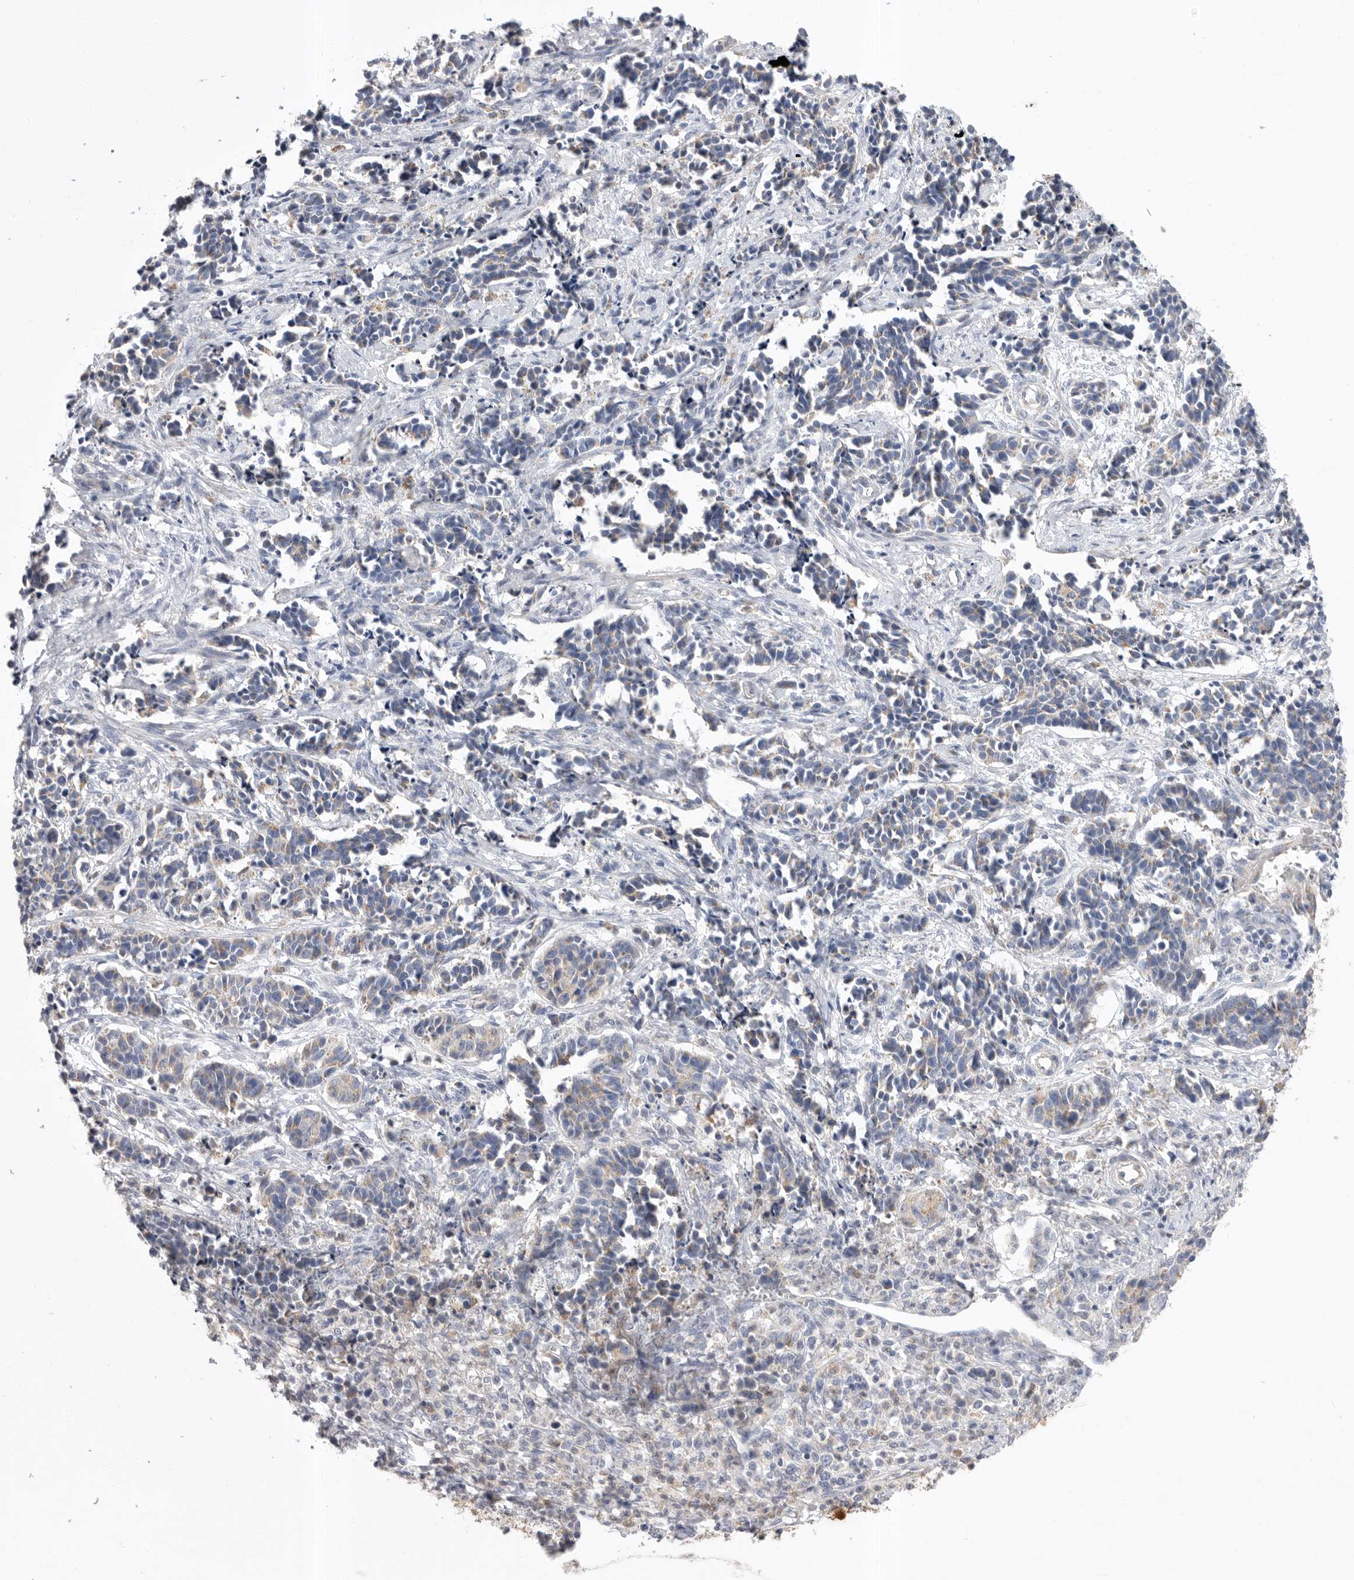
{"staining": {"intensity": "weak", "quantity": "<25%", "location": "cytoplasmic/membranous"}, "tissue": "cervical cancer", "cell_type": "Tumor cells", "image_type": "cancer", "snomed": [{"axis": "morphology", "description": "Normal tissue, NOS"}, {"axis": "morphology", "description": "Squamous cell carcinoma, NOS"}, {"axis": "topography", "description": "Cervix"}], "caption": "Cervical cancer was stained to show a protein in brown. There is no significant expression in tumor cells.", "gene": "CCDC126", "patient": {"sex": "female", "age": 35}}